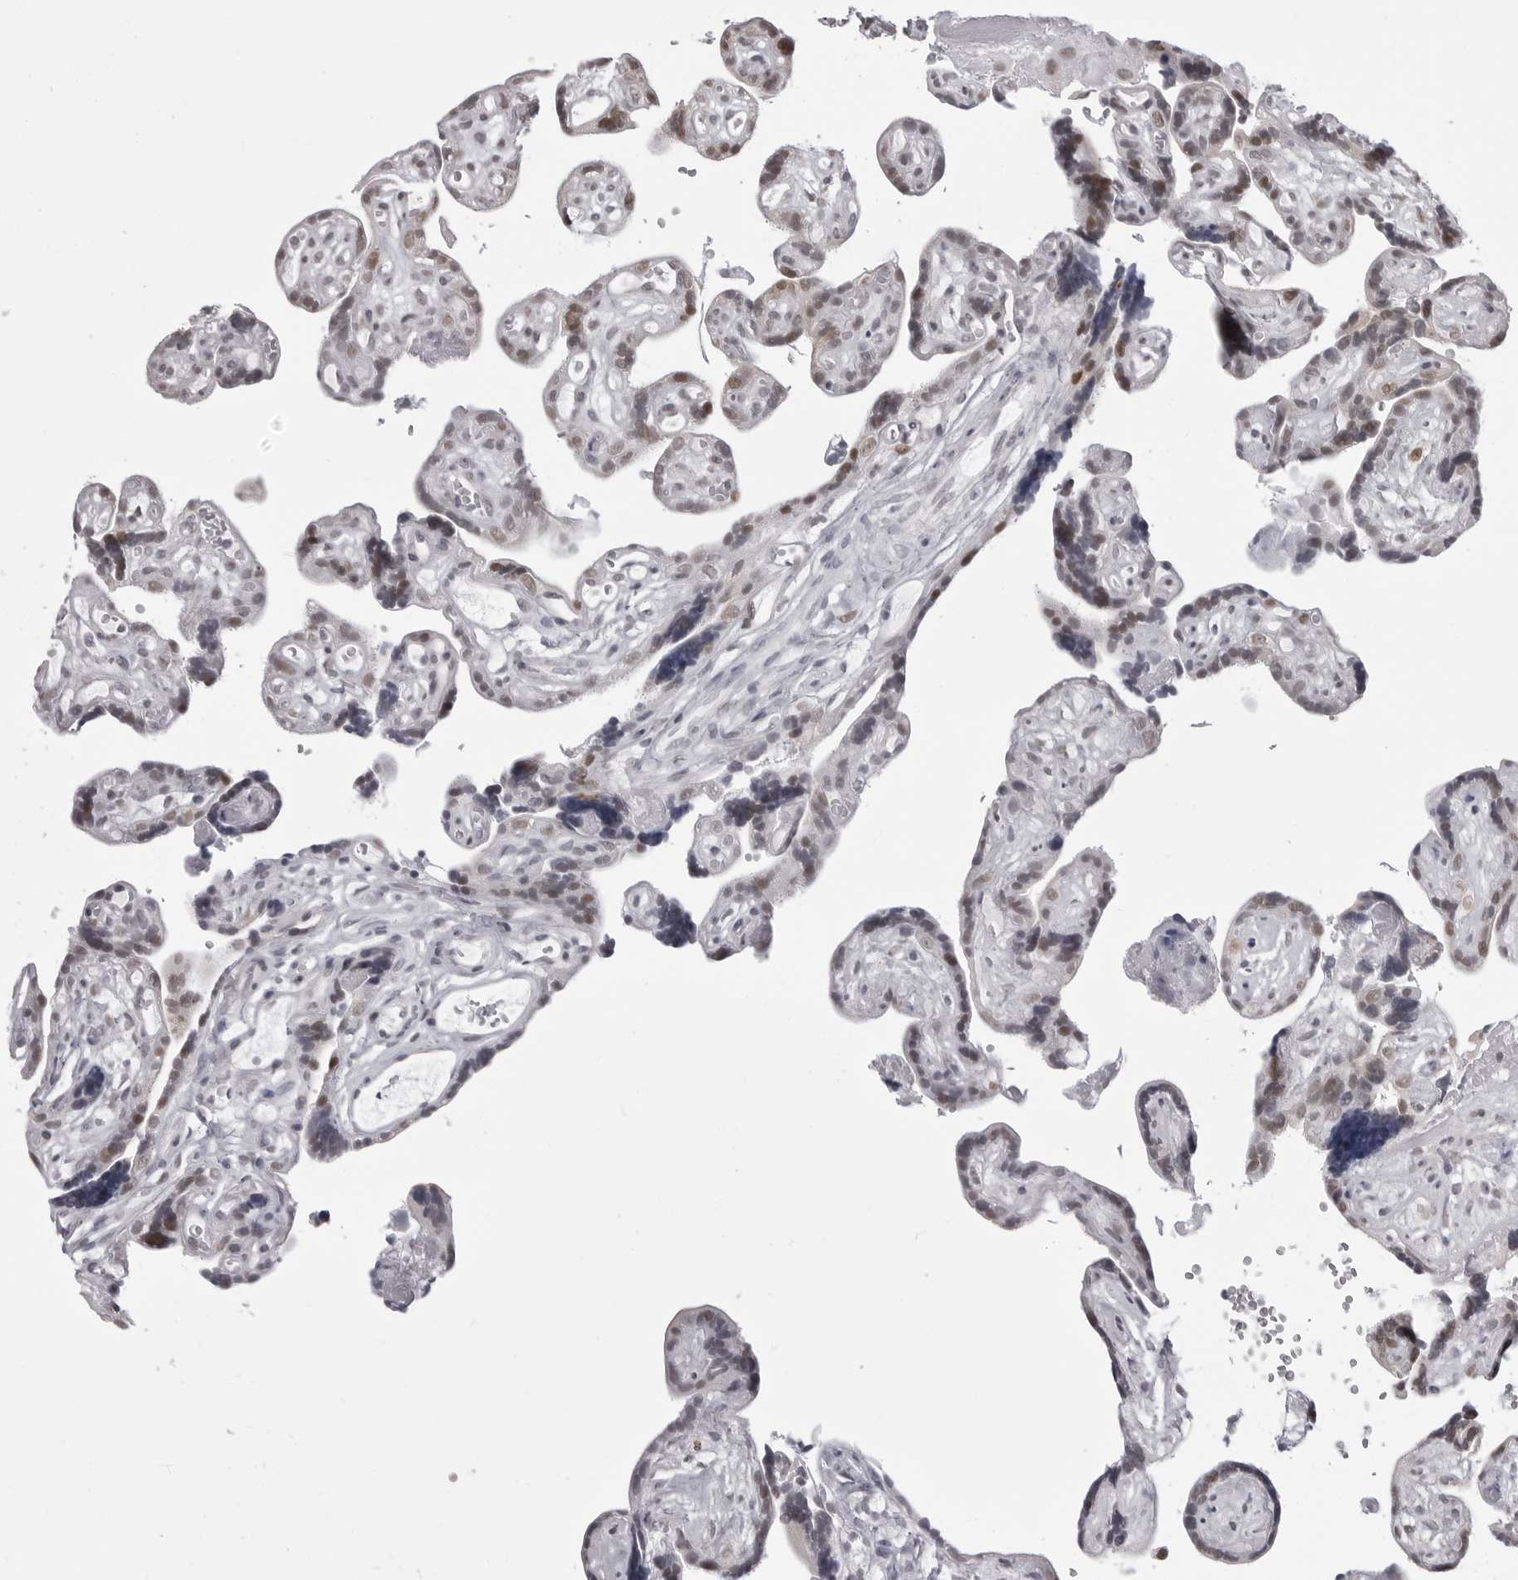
{"staining": {"intensity": "moderate", "quantity": ">75%", "location": "nuclear"}, "tissue": "placenta", "cell_type": "Decidual cells", "image_type": "normal", "snomed": [{"axis": "morphology", "description": "Normal tissue, NOS"}, {"axis": "topography", "description": "Placenta"}], "caption": "Immunohistochemical staining of normal human placenta displays >75% levels of moderate nuclear protein staining in approximately >75% of decidual cells. The staining is performed using DAB brown chromogen to label protein expression. The nuclei are counter-stained blue using hematoxylin.", "gene": "PHF3", "patient": {"sex": "female", "age": 30}}